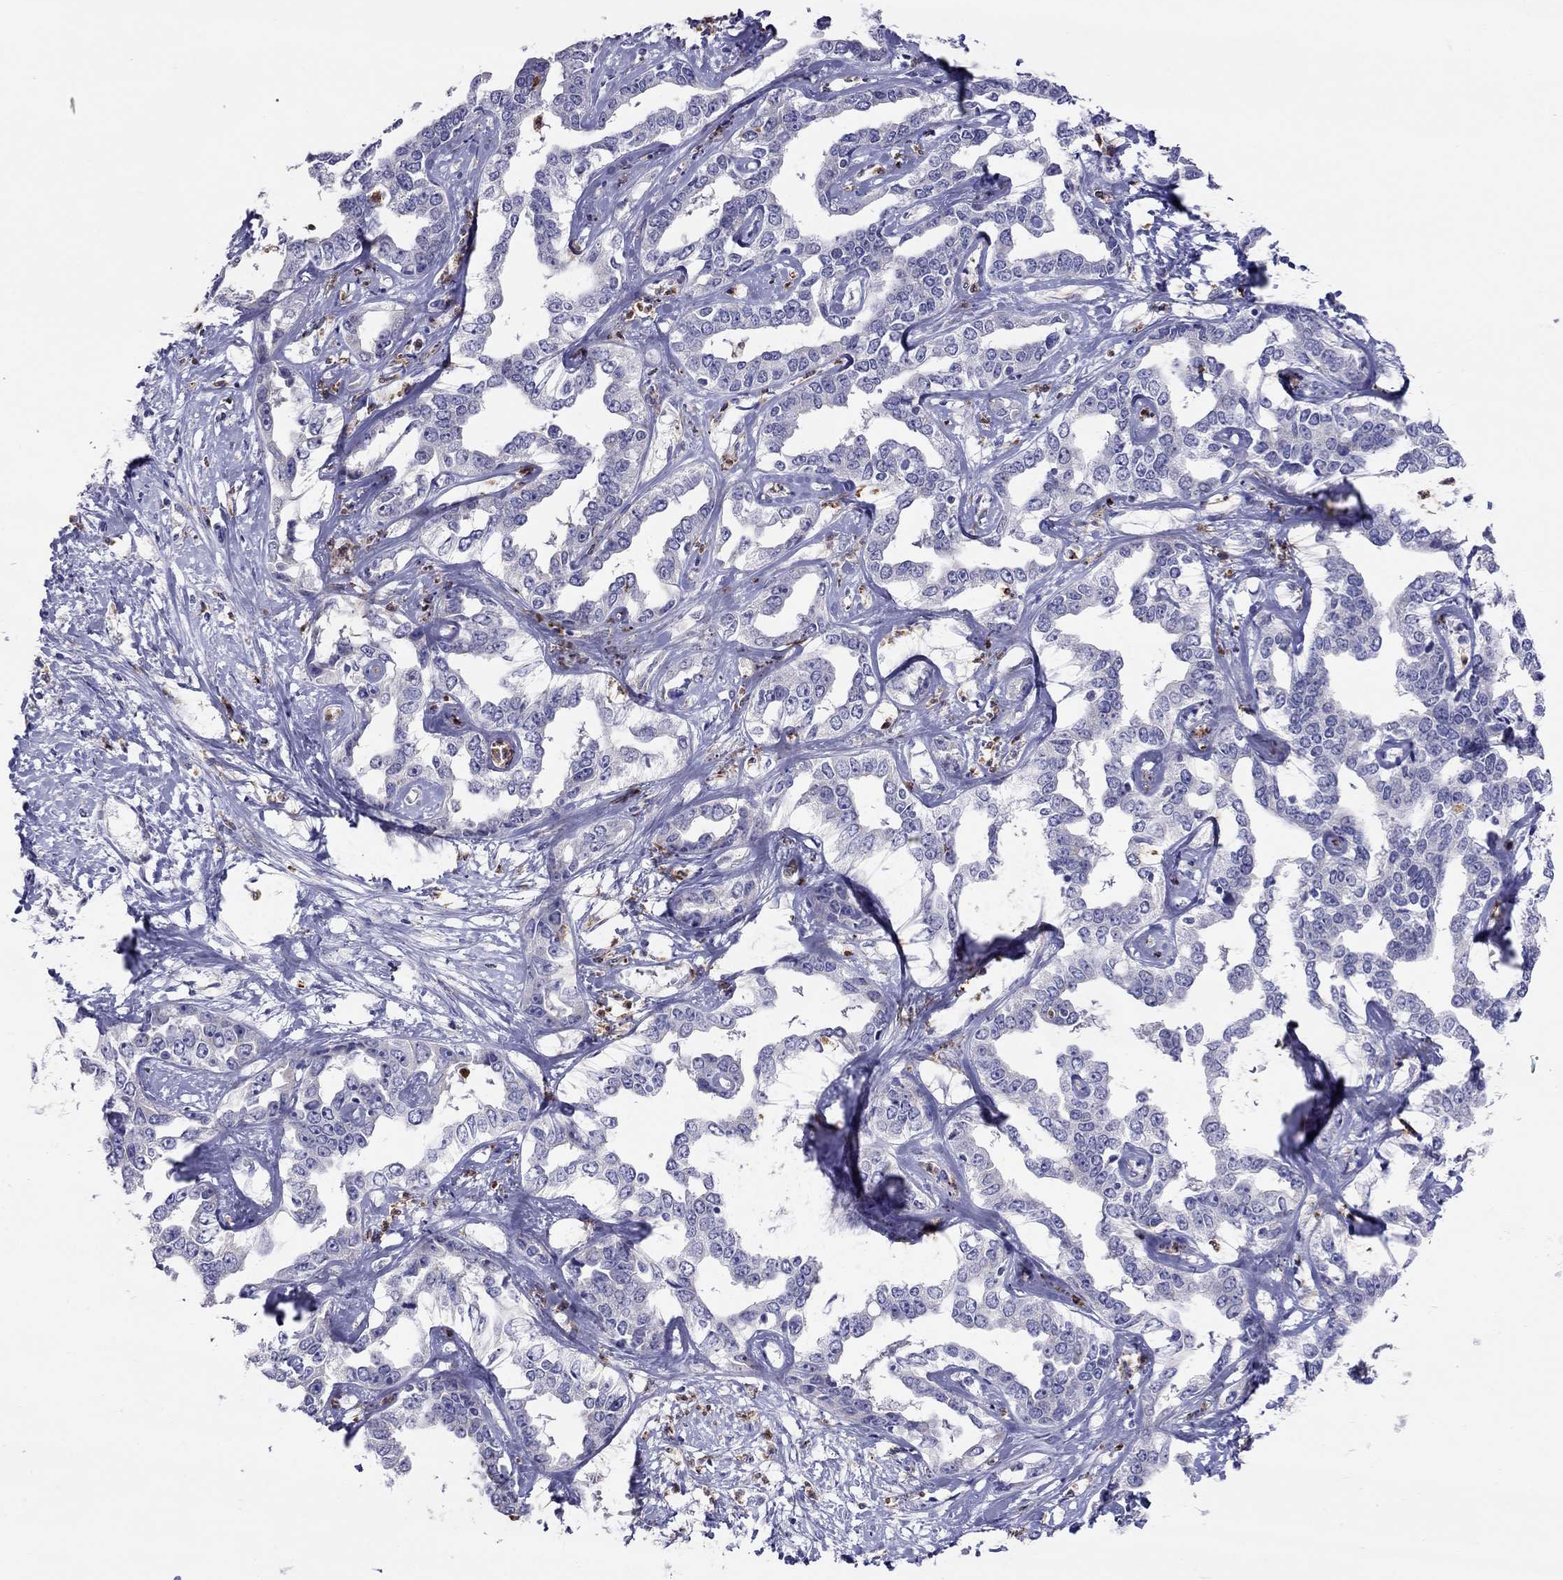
{"staining": {"intensity": "negative", "quantity": "none", "location": "none"}, "tissue": "liver cancer", "cell_type": "Tumor cells", "image_type": "cancer", "snomed": [{"axis": "morphology", "description": "Cholangiocarcinoma"}, {"axis": "topography", "description": "Liver"}], "caption": "IHC micrograph of human liver cancer stained for a protein (brown), which exhibits no positivity in tumor cells.", "gene": "SPINT4", "patient": {"sex": "male", "age": 59}}